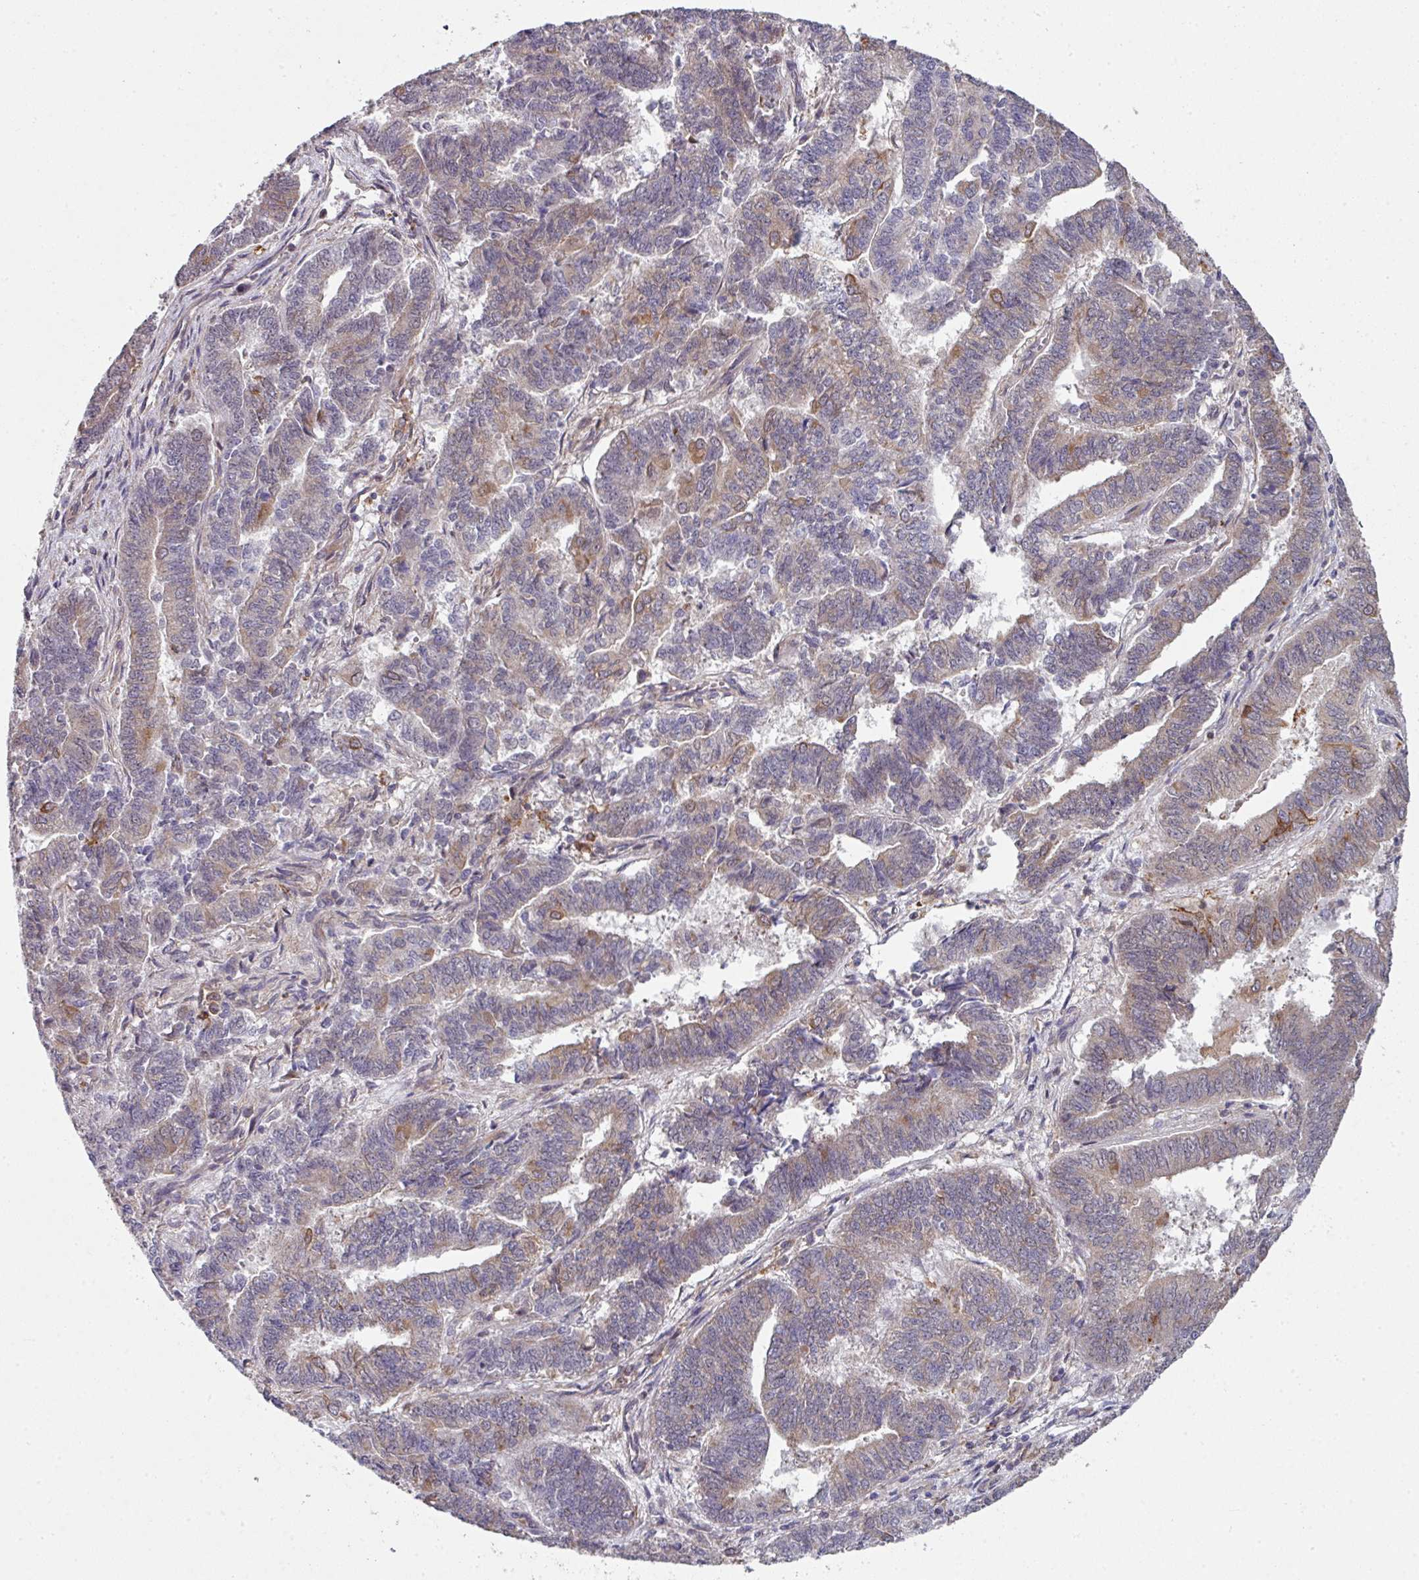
{"staining": {"intensity": "weak", "quantity": "<25%", "location": "cytoplasmic/membranous"}, "tissue": "endometrial cancer", "cell_type": "Tumor cells", "image_type": "cancer", "snomed": [{"axis": "morphology", "description": "Adenocarcinoma, NOS"}, {"axis": "topography", "description": "Endometrium"}], "caption": "Immunohistochemistry of endometrial cancer reveals no staining in tumor cells.", "gene": "CAMLG", "patient": {"sex": "female", "age": 72}}